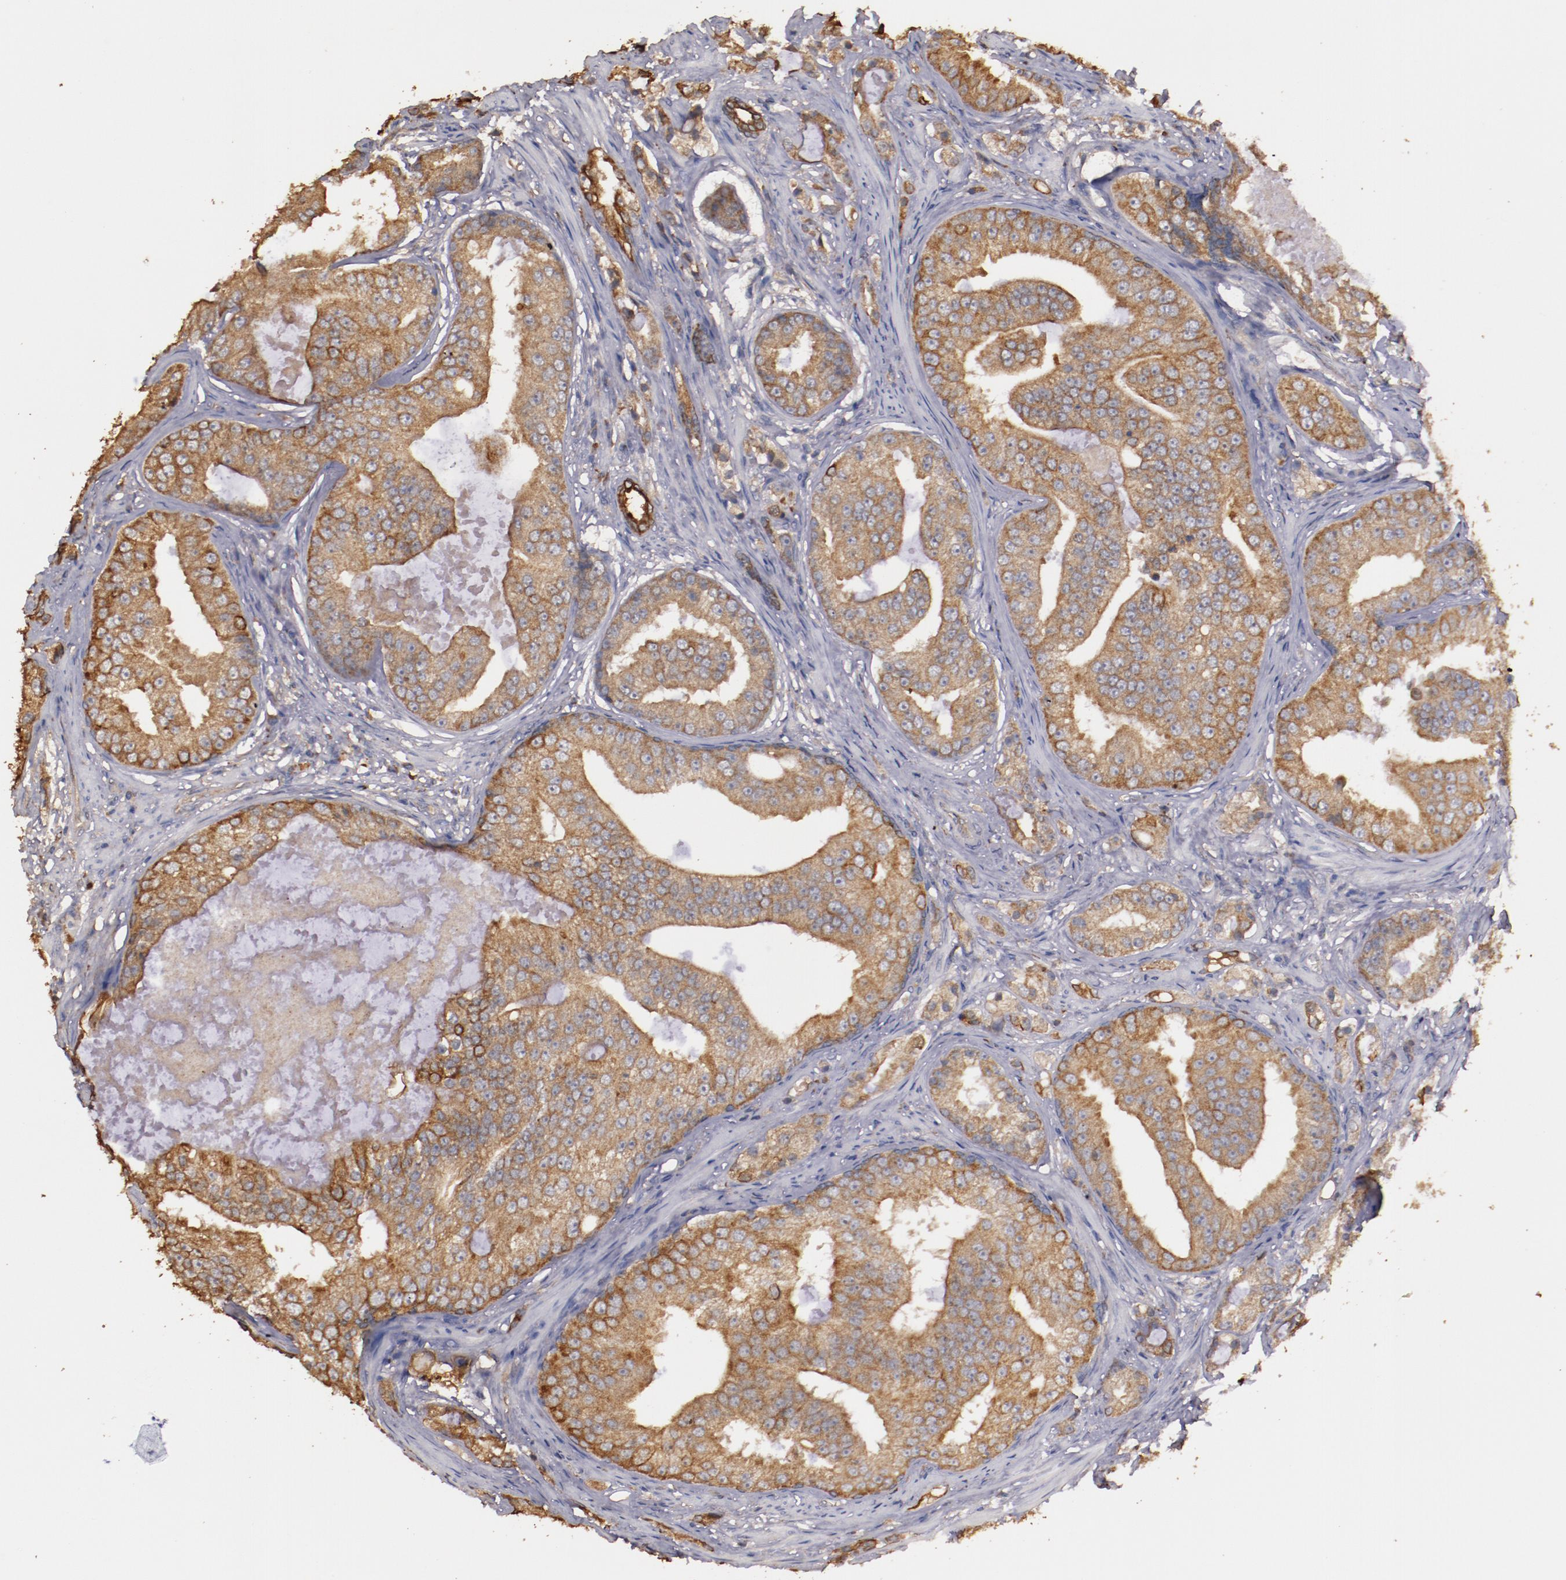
{"staining": {"intensity": "moderate", "quantity": ">75%", "location": "cytoplasmic/membranous"}, "tissue": "prostate cancer", "cell_type": "Tumor cells", "image_type": "cancer", "snomed": [{"axis": "morphology", "description": "Adenocarcinoma, High grade"}, {"axis": "topography", "description": "Prostate"}], "caption": "IHC image of prostate cancer stained for a protein (brown), which exhibits medium levels of moderate cytoplasmic/membranous staining in approximately >75% of tumor cells.", "gene": "SRRD", "patient": {"sex": "male", "age": 68}}